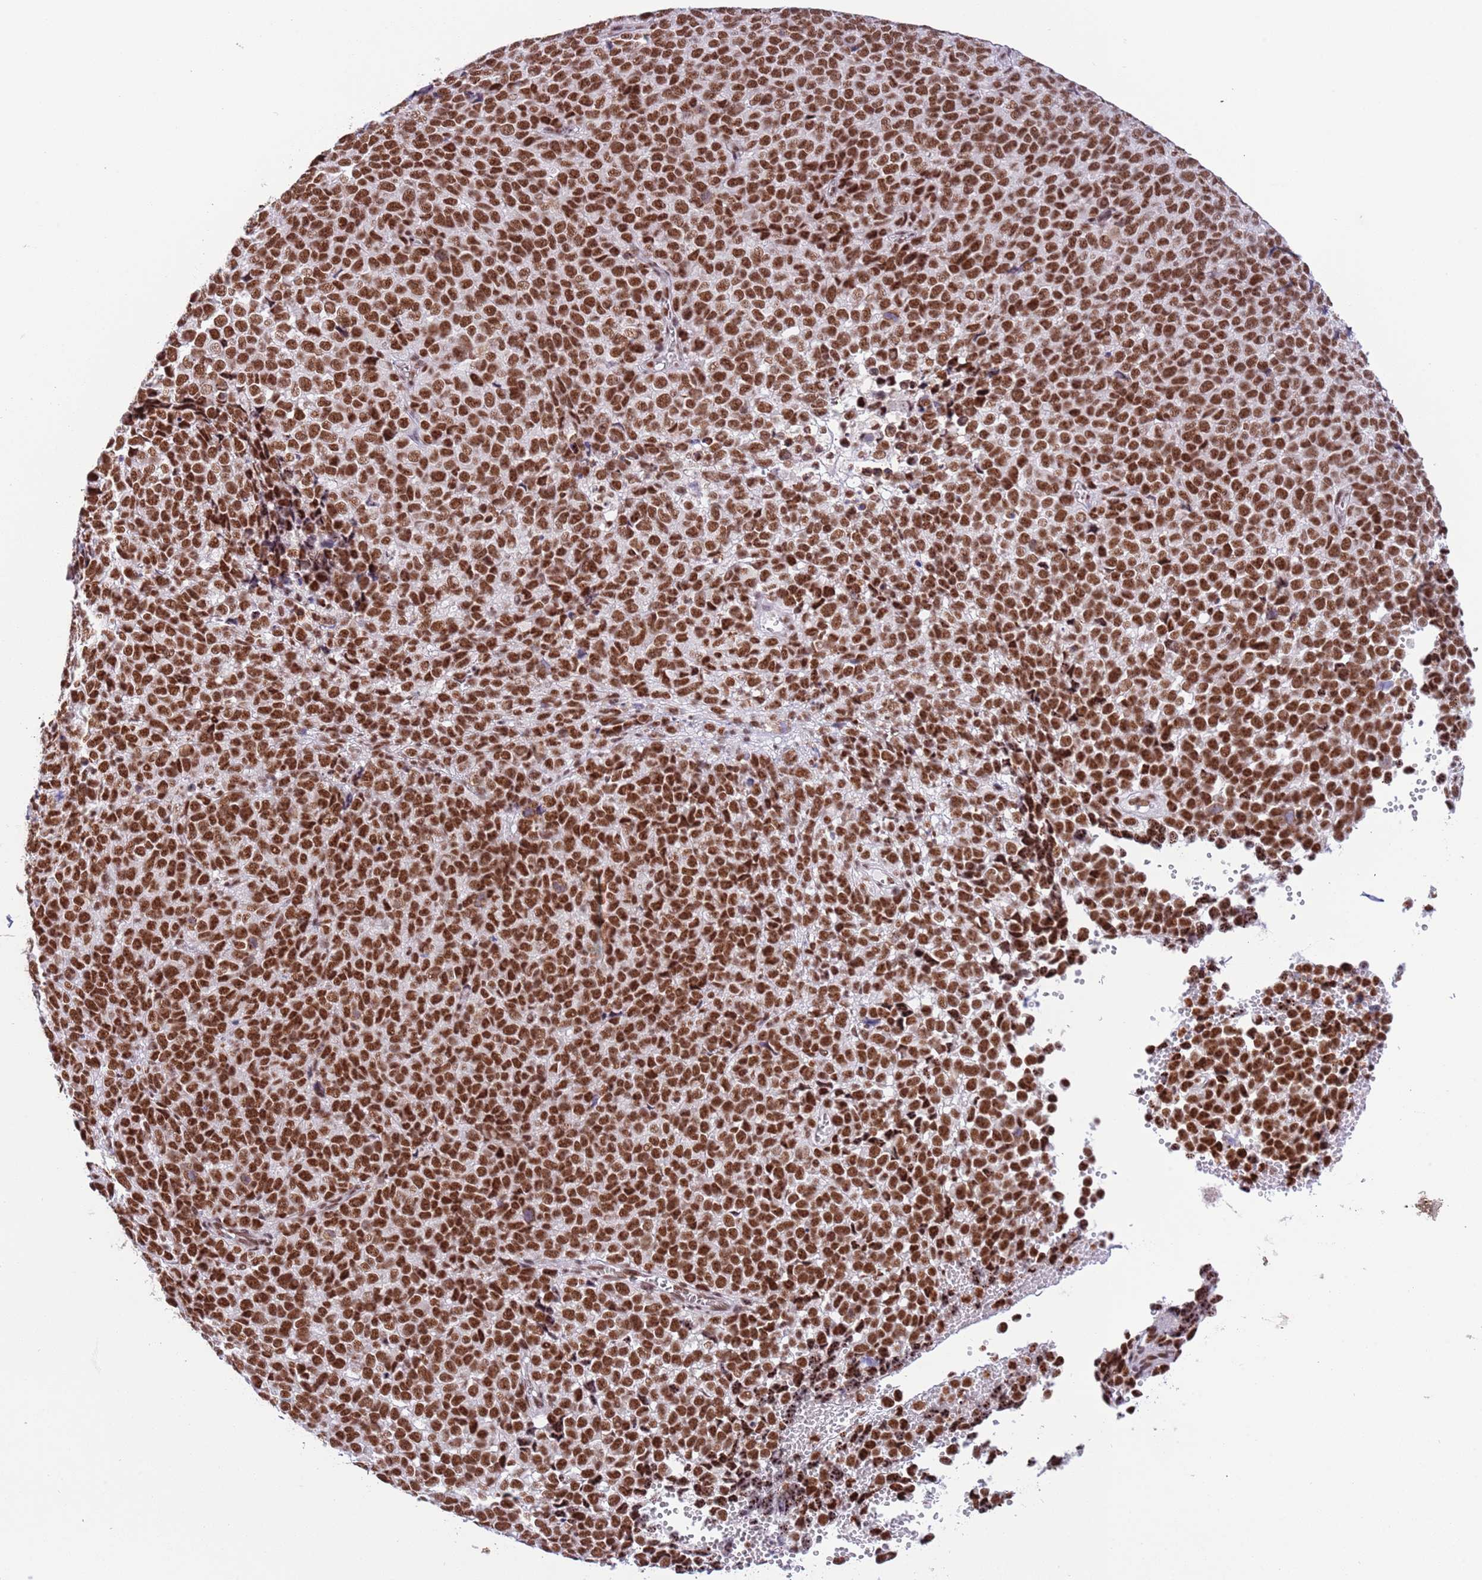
{"staining": {"intensity": "strong", "quantity": ">75%", "location": "nuclear"}, "tissue": "melanoma", "cell_type": "Tumor cells", "image_type": "cancer", "snomed": [{"axis": "morphology", "description": "Malignant melanoma, NOS"}, {"axis": "topography", "description": "Nose, NOS"}], "caption": "This histopathology image displays immunohistochemistry staining of malignant melanoma, with high strong nuclear staining in about >75% of tumor cells.", "gene": "SF3A2", "patient": {"sex": "female", "age": 48}}